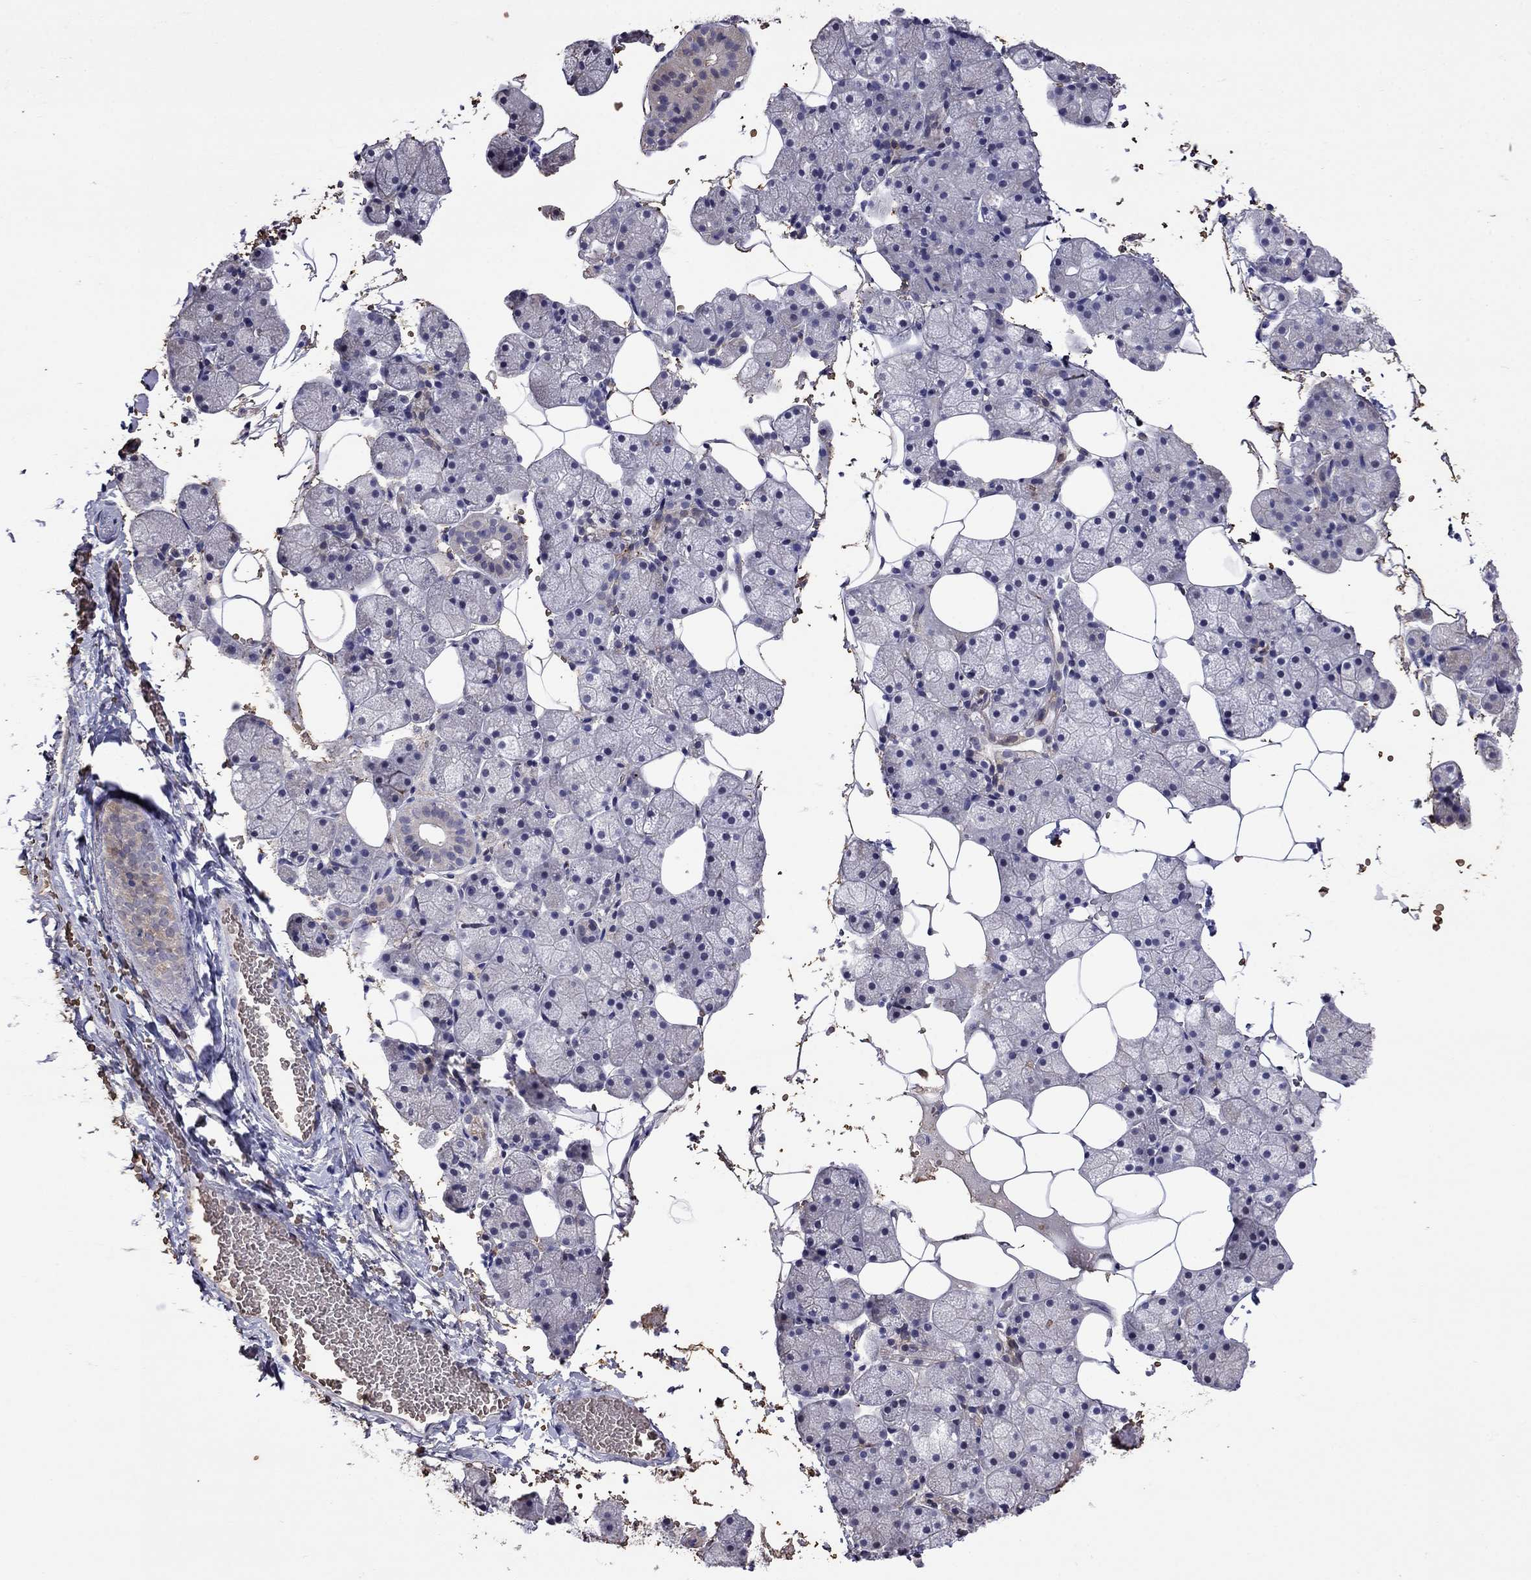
{"staining": {"intensity": "weak", "quantity": "<25%", "location": "cytoplasmic/membranous"}, "tissue": "salivary gland", "cell_type": "Glandular cells", "image_type": "normal", "snomed": [{"axis": "morphology", "description": "Normal tissue, NOS"}, {"axis": "topography", "description": "Salivary gland"}], "caption": "Protein analysis of unremarkable salivary gland demonstrates no significant positivity in glandular cells. (DAB IHC visualized using brightfield microscopy, high magnification).", "gene": "ADAM28", "patient": {"sex": "male", "age": 38}}